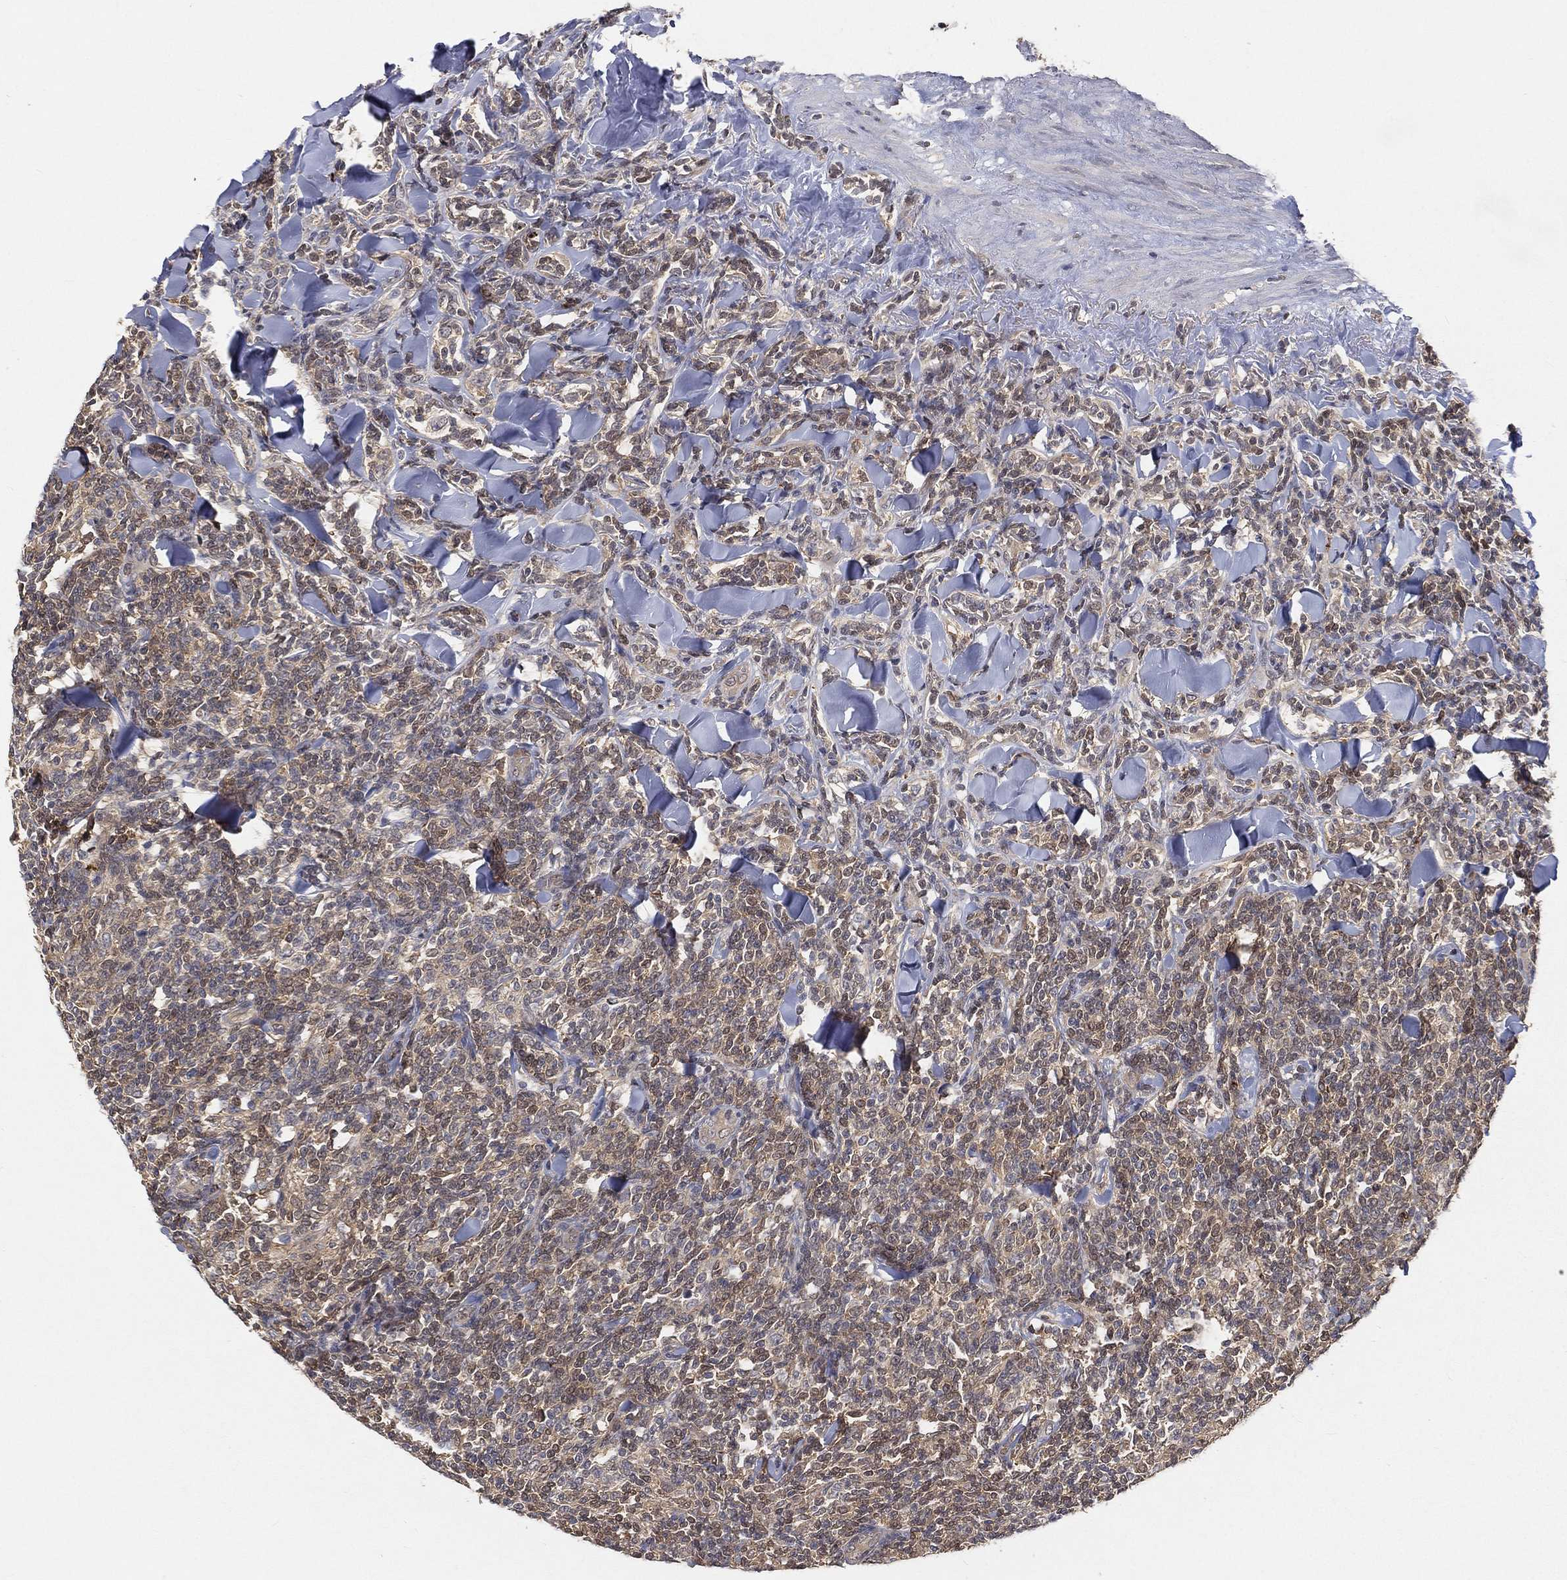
{"staining": {"intensity": "weak", "quantity": "25%-75%", "location": "cytoplasmic/membranous"}, "tissue": "lymphoma", "cell_type": "Tumor cells", "image_type": "cancer", "snomed": [{"axis": "morphology", "description": "Malignant lymphoma, non-Hodgkin's type, Low grade"}, {"axis": "topography", "description": "Lymph node"}], "caption": "DAB (3,3'-diaminobenzidine) immunohistochemical staining of human malignant lymphoma, non-Hodgkin's type (low-grade) shows weak cytoplasmic/membranous protein positivity in approximately 25%-75% of tumor cells.", "gene": "MAPK1", "patient": {"sex": "female", "age": 56}}